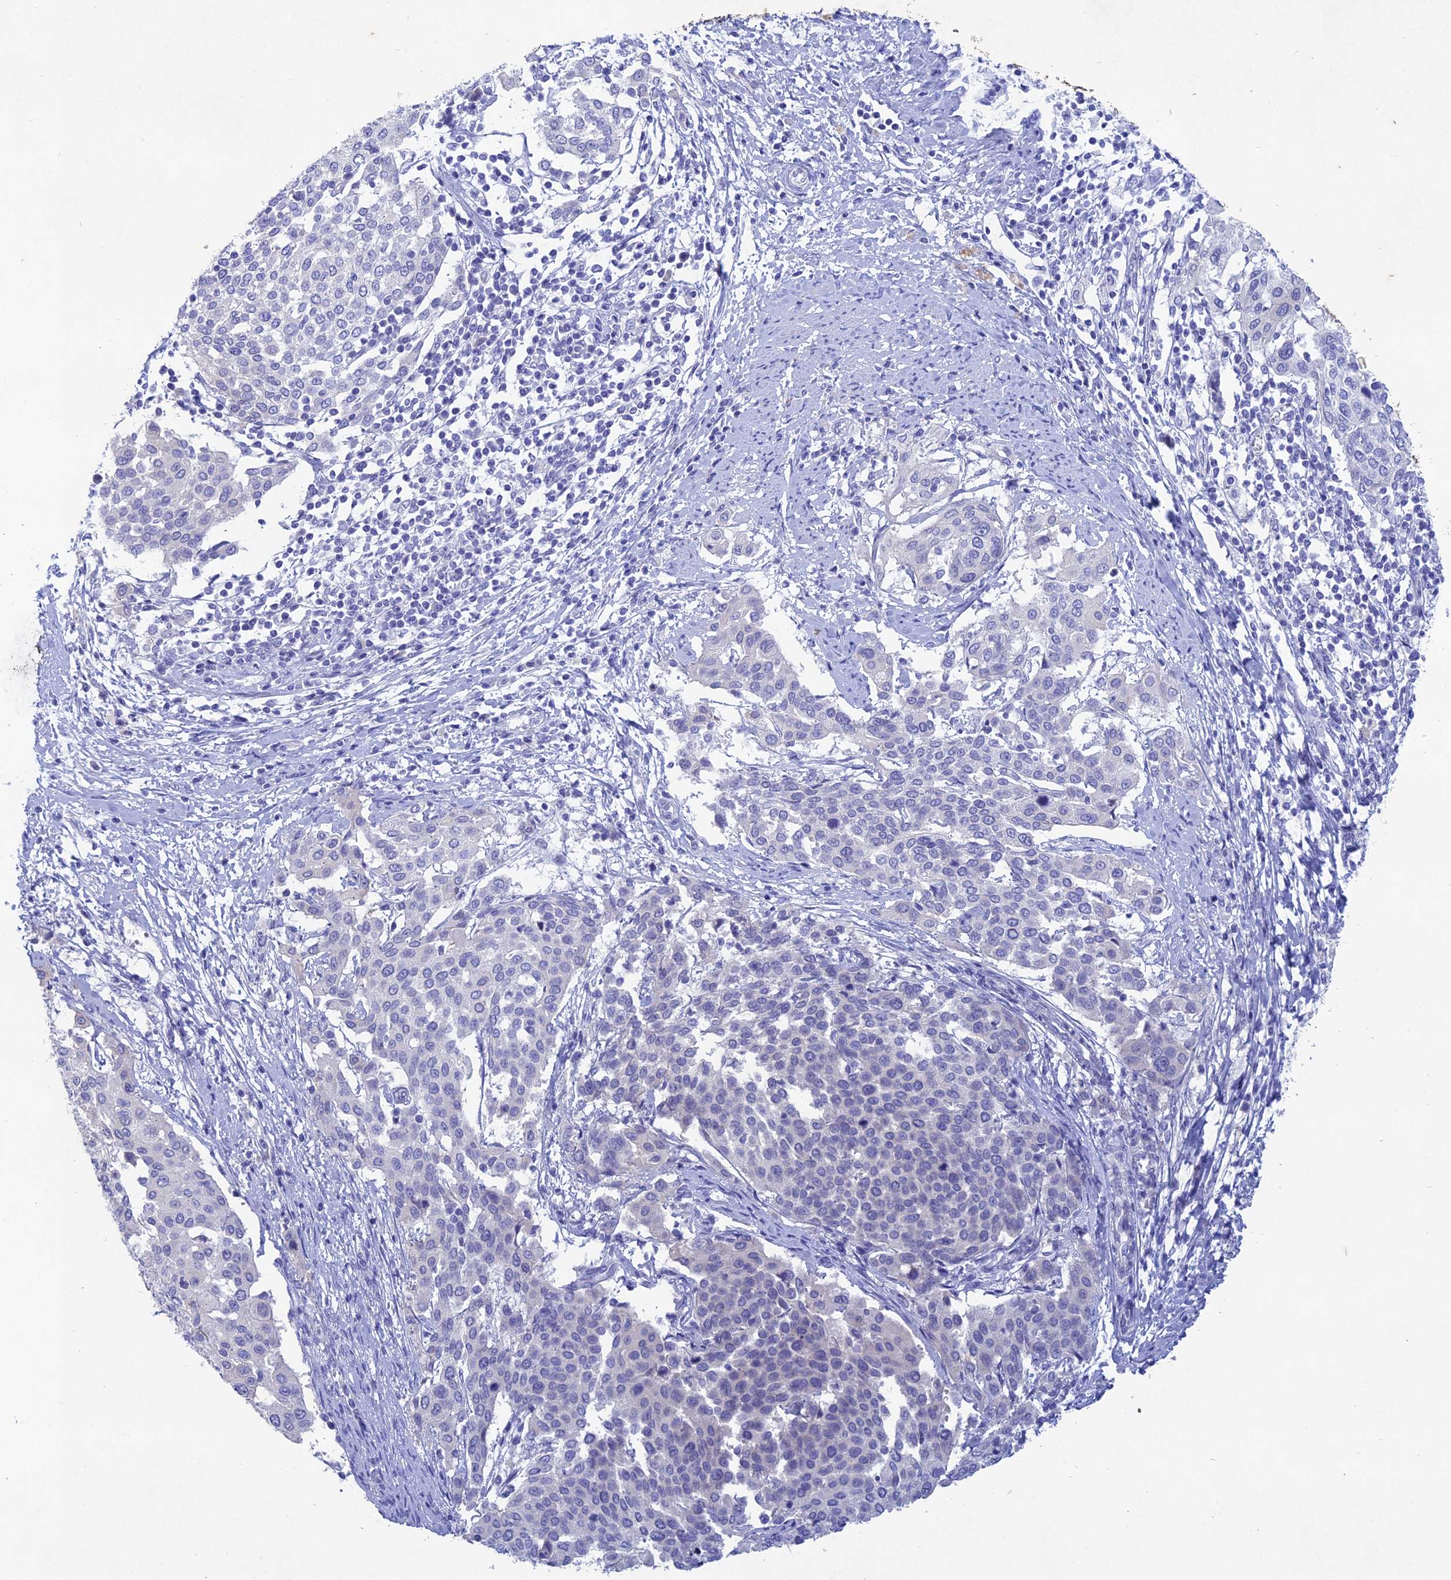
{"staining": {"intensity": "negative", "quantity": "none", "location": "none"}, "tissue": "cervical cancer", "cell_type": "Tumor cells", "image_type": "cancer", "snomed": [{"axis": "morphology", "description": "Squamous cell carcinoma, NOS"}, {"axis": "topography", "description": "Cervix"}], "caption": "Cervical cancer was stained to show a protein in brown. There is no significant expression in tumor cells.", "gene": "BTBD19", "patient": {"sex": "female", "age": 44}}